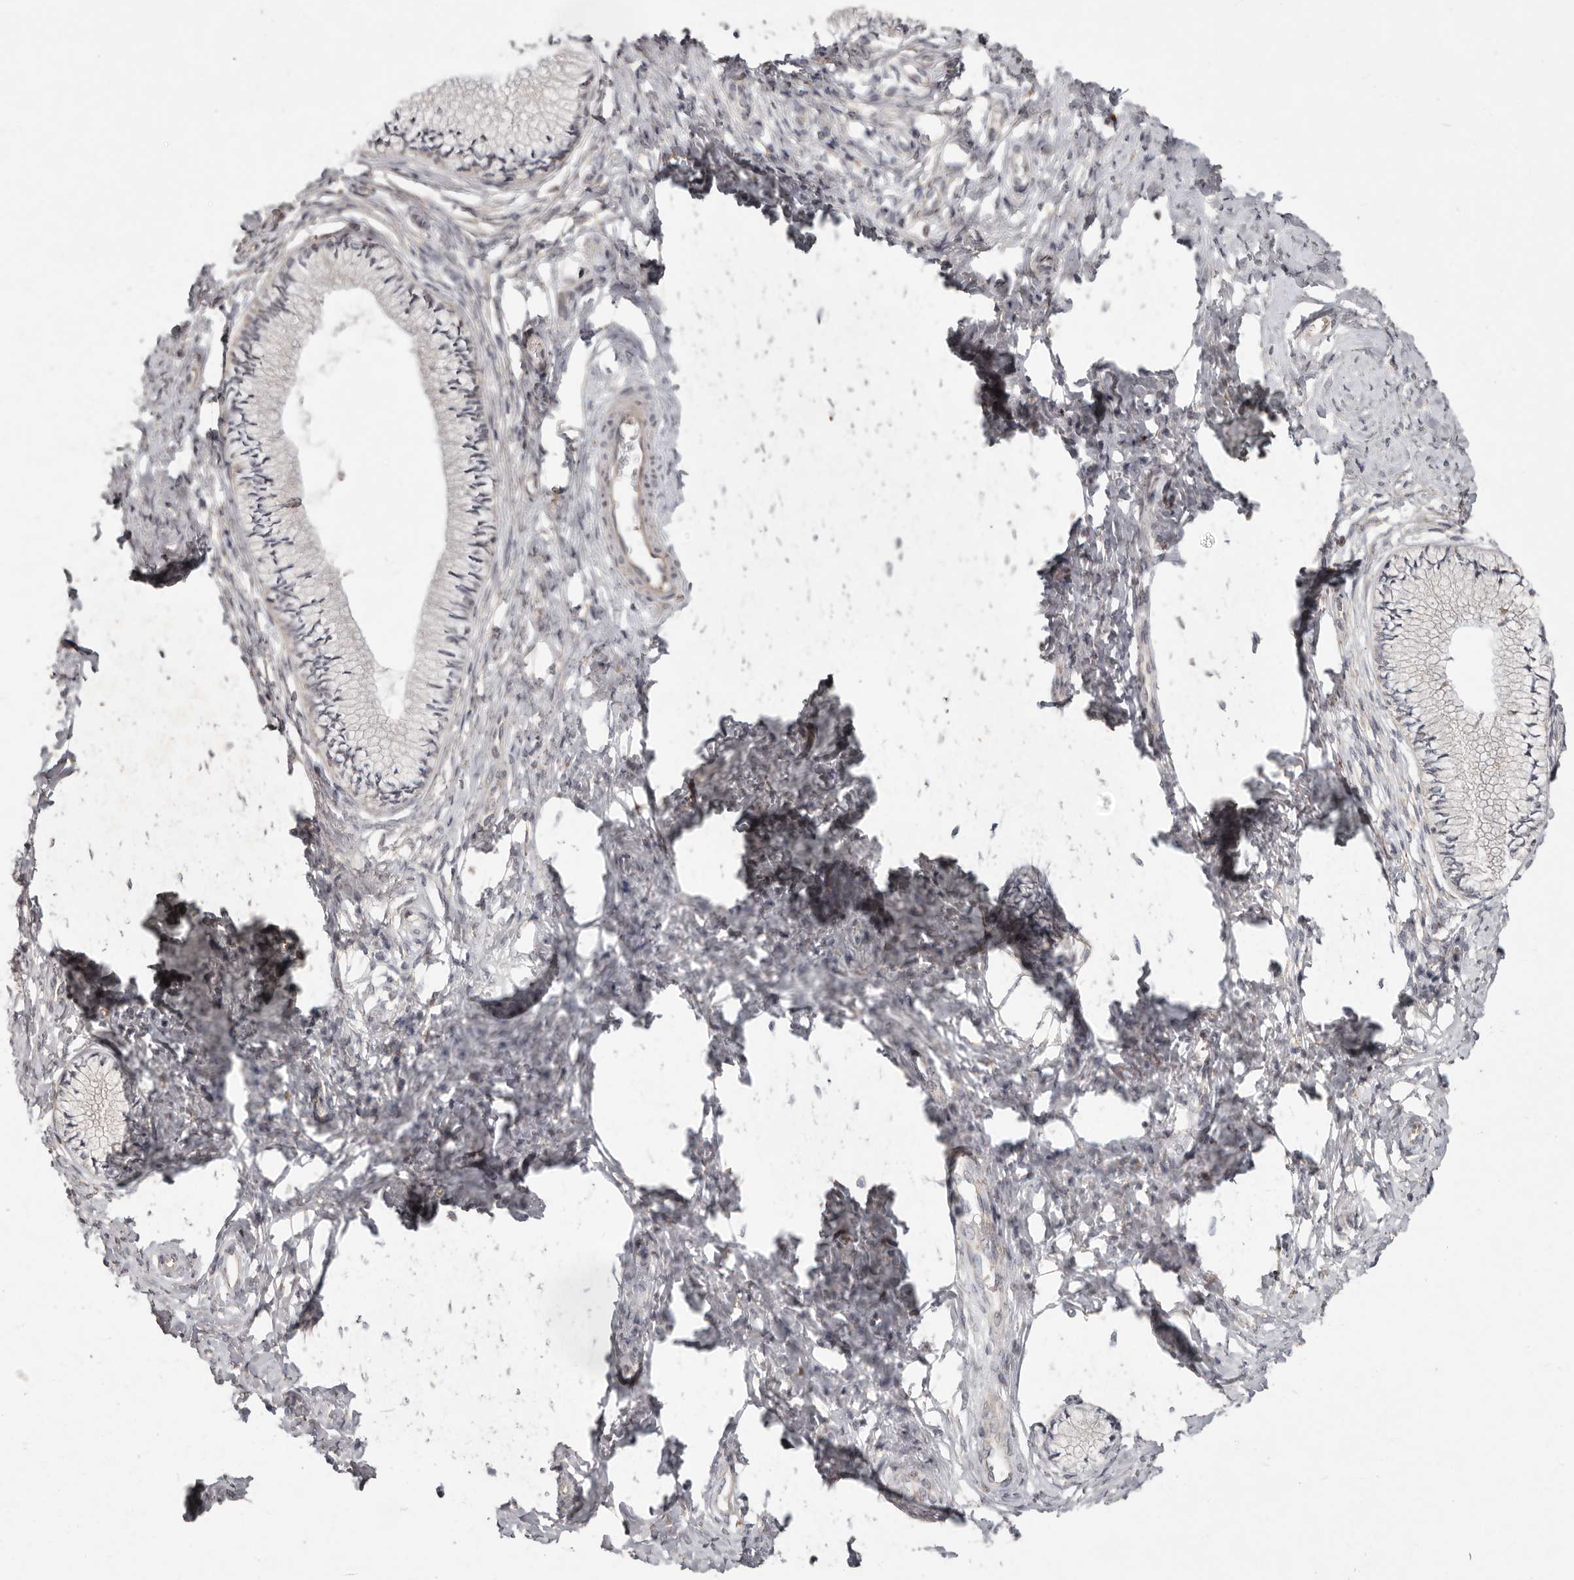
{"staining": {"intensity": "negative", "quantity": "none", "location": "none"}, "tissue": "cervix", "cell_type": "Glandular cells", "image_type": "normal", "snomed": [{"axis": "morphology", "description": "Normal tissue, NOS"}, {"axis": "topography", "description": "Cervix"}], "caption": "Immunohistochemistry of unremarkable cervix reveals no expression in glandular cells.", "gene": "PLOD2", "patient": {"sex": "female", "age": 36}}